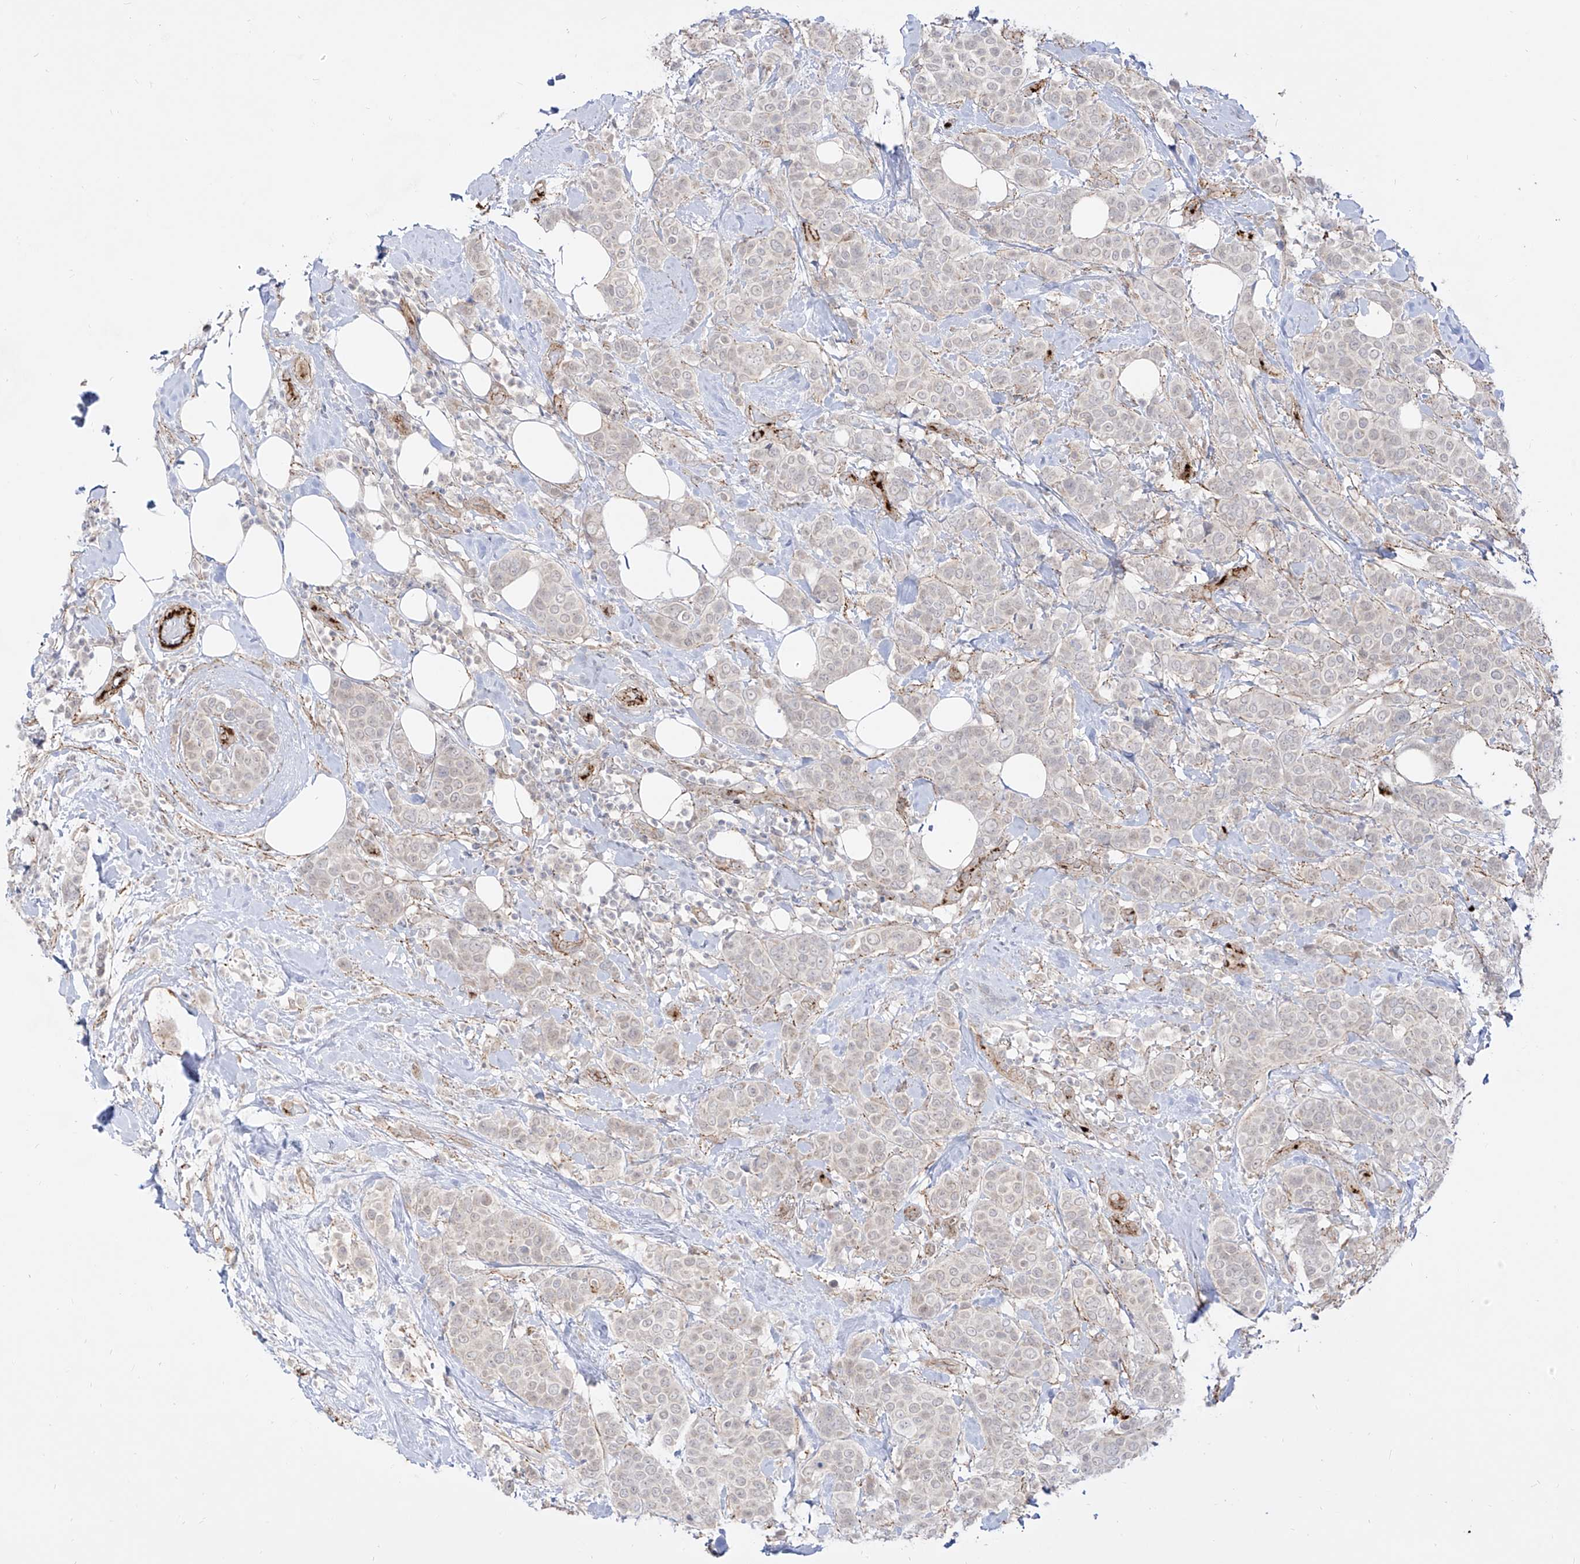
{"staining": {"intensity": "negative", "quantity": "none", "location": "none"}, "tissue": "breast cancer", "cell_type": "Tumor cells", "image_type": "cancer", "snomed": [{"axis": "morphology", "description": "Lobular carcinoma"}, {"axis": "topography", "description": "Breast"}], "caption": "This photomicrograph is of breast cancer stained with immunohistochemistry (IHC) to label a protein in brown with the nuclei are counter-stained blue. There is no expression in tumor cells.", "gene": "ZGRF1", "patient": {"sex": "female", "age": 51}}